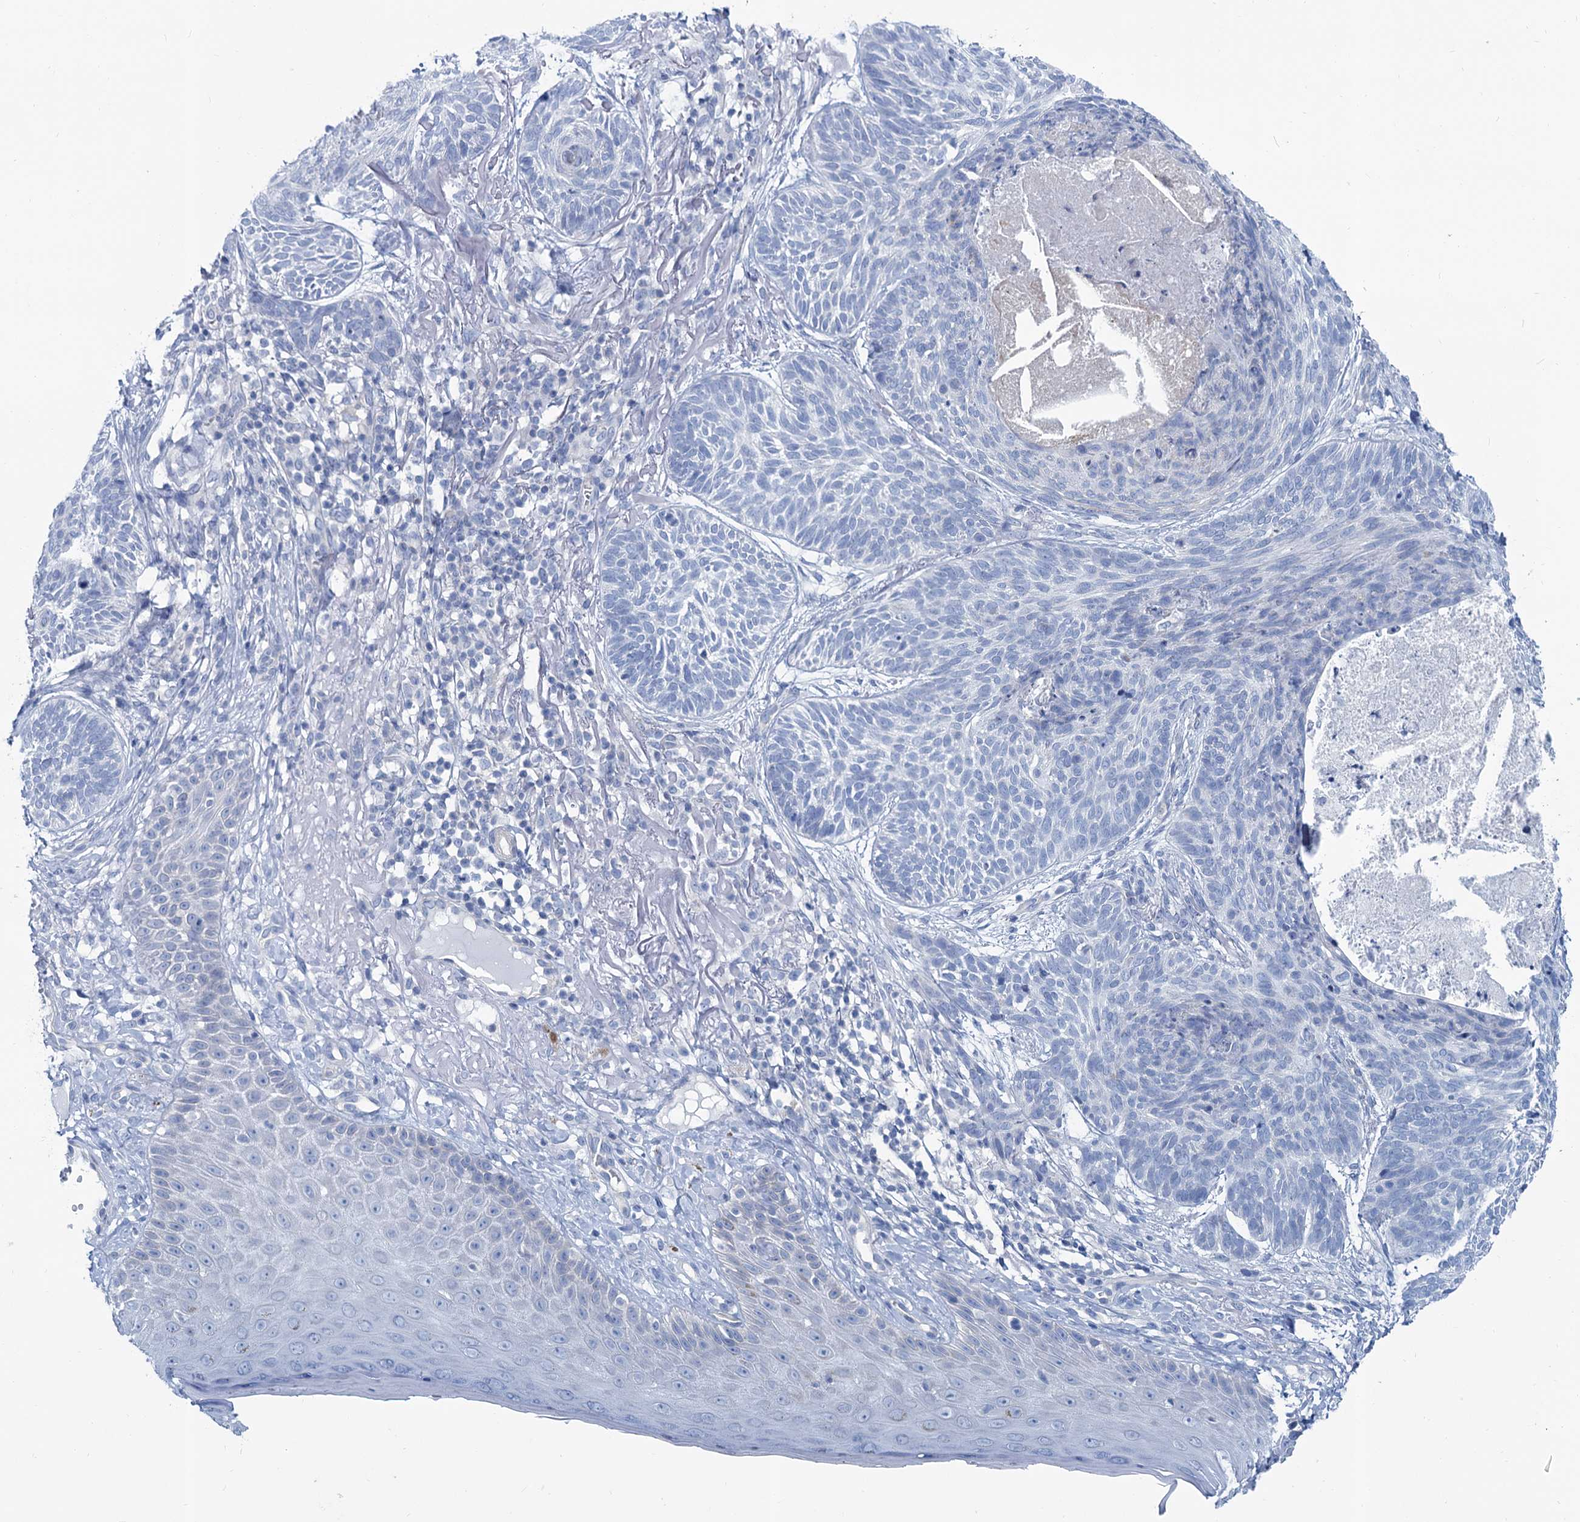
{"staining": {"intensity": "negative", "quantity": "none", "location": "none"}, "tissue": "skin cancer", "cell_type": "Tumor cells", "image_type": "cancer", "snomed": [{"axis": "morphology", "description": "Normal tissue, NOS"}, {"axis": "morphology", "description": "Basal cell carcinoma"}, {"axis": "topography", "description": "Skin"}], "caption": "DAB (3,3'-diaminobenzidine) immunohistochemical staining of human basal cell carcinoma (skin) demonstrates no significant positivity in tumor cells. Brightfield microscopy of immunohistochemistry (IHC) stained with DAB (3,3'-diaminobenzidine) (brown) and hematoxylin (blue), captured at high magnification.", "gene": "SLC1A3", "patient": {"sex": "male", "age": 66}}